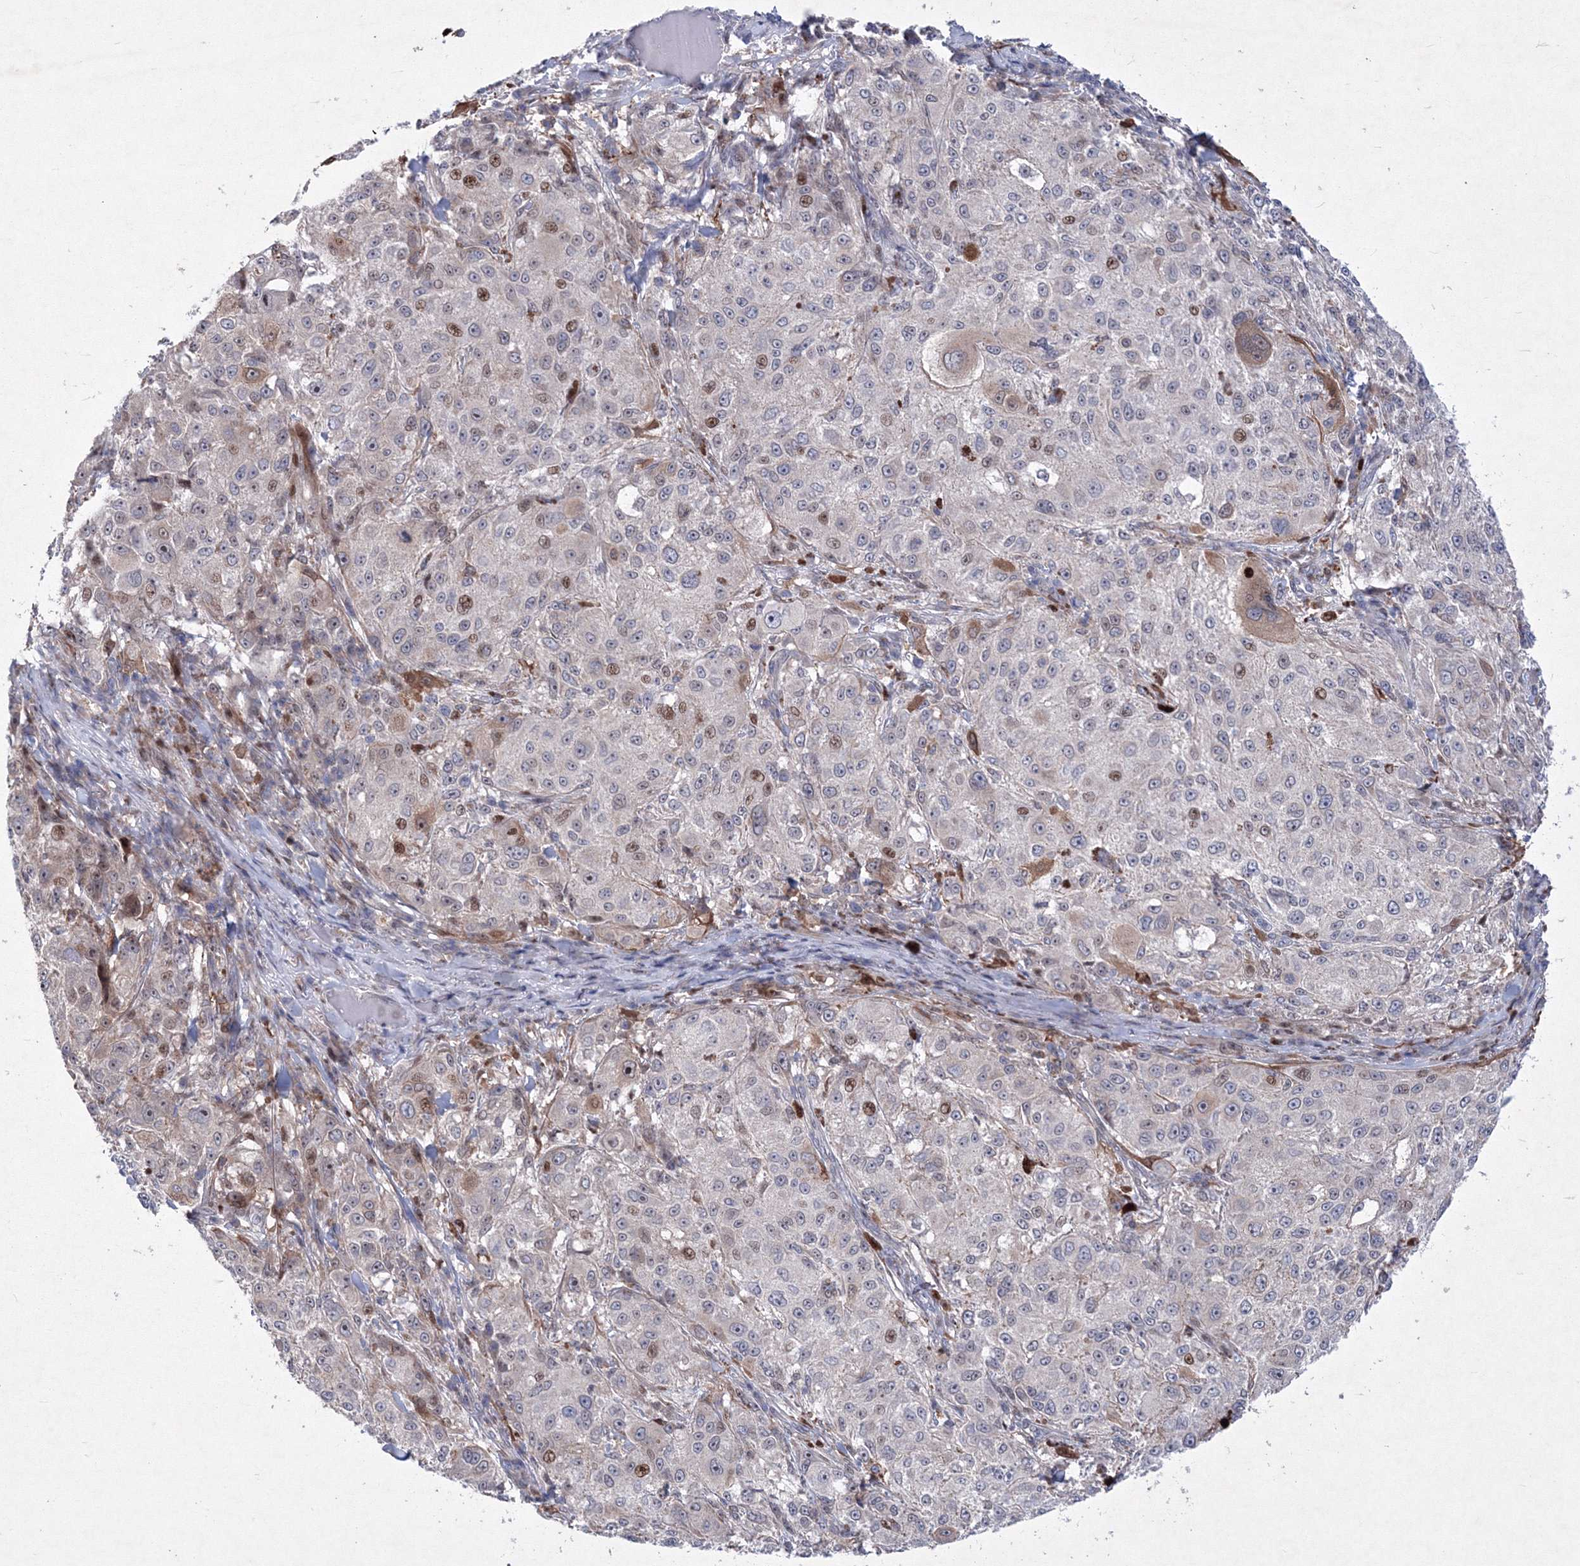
{"staining": {"intensity": "moderate", "quantity": "<25%", "location": "nuclear"}, "tissue": "melanoma", "cell_type": "Tumor cells", "image_type": "cancer", "snomed": [{"axis": "morphology", "description": "Necrosis, NOS"}, {"axis": "morphology", "description": "Malignant melanoma, NOS"}, {"axis": "topography", "description": "Skin"}], "caption": "Immunohistochemical staining of human malignant melanoma shows low levels of moderate nuclear positivity in about <25% of tumor cells.", "gene": "RNPEPL1", "patient": {"sex": "female", "age": 87}}